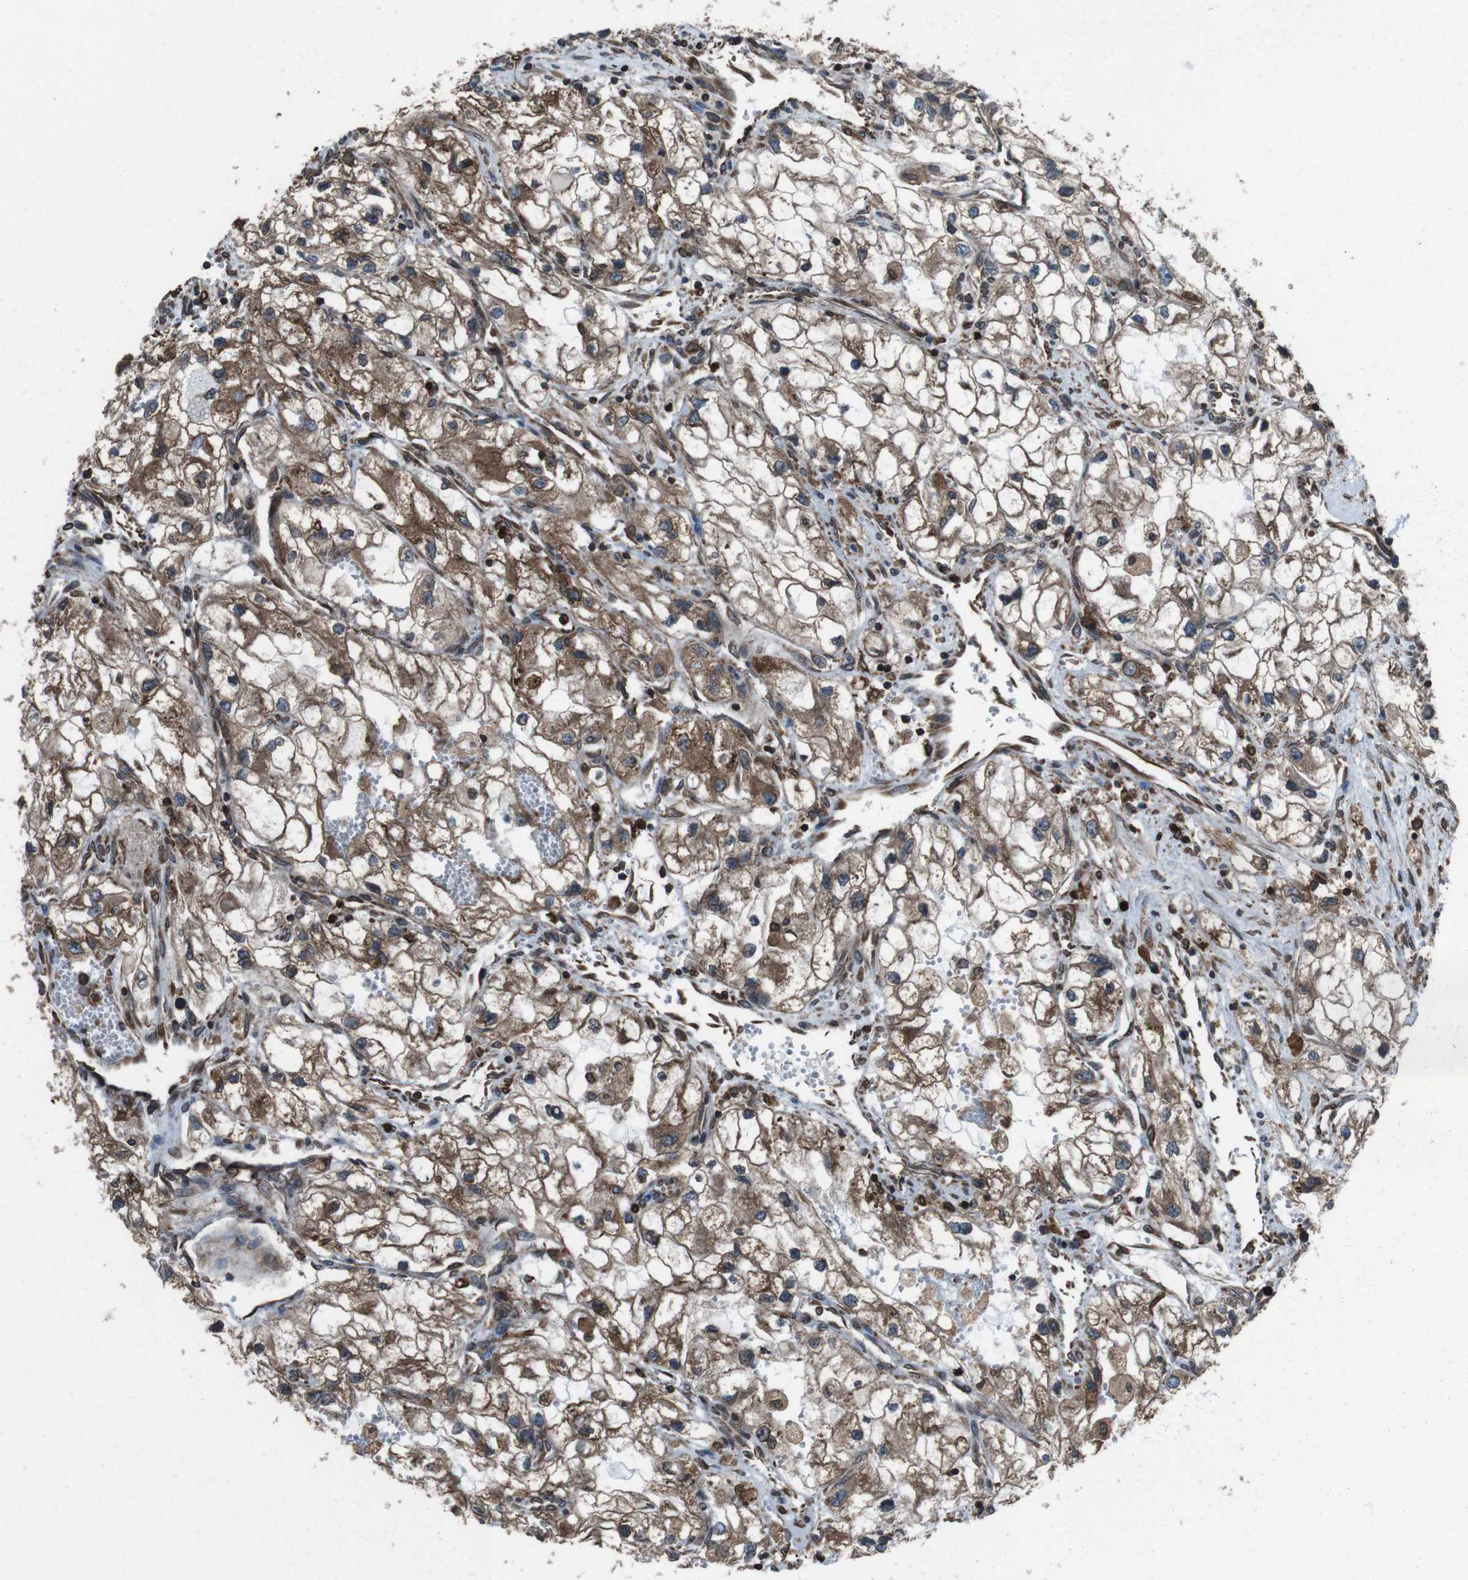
{"staining": {"intensity": "moderate", "quantity": ">75%", "location": "cytoplasmic/membranous"}, "tissue": "renal cancer", "cell_type": "Tumor cells", "image_type": "cancer", "snomed": [{"axis": "morphology", "description": "Adenocarcinoma, NOS"}, {"axis": "topography", "description": "Kidney"}], "caption": "Tumor cells show medium levels of moderate cytoplasmic/membranous expression in about >75% of cells in human renal cancer (adenocarcinoma). Using DAB (3,3'-diaminobenzidine) (brown) and hematoxylin (blue) stains, captured at high magnification using brightfield microscopy.", "gene": "APMAP", "patient": {"sex": "female", "age": 70}}